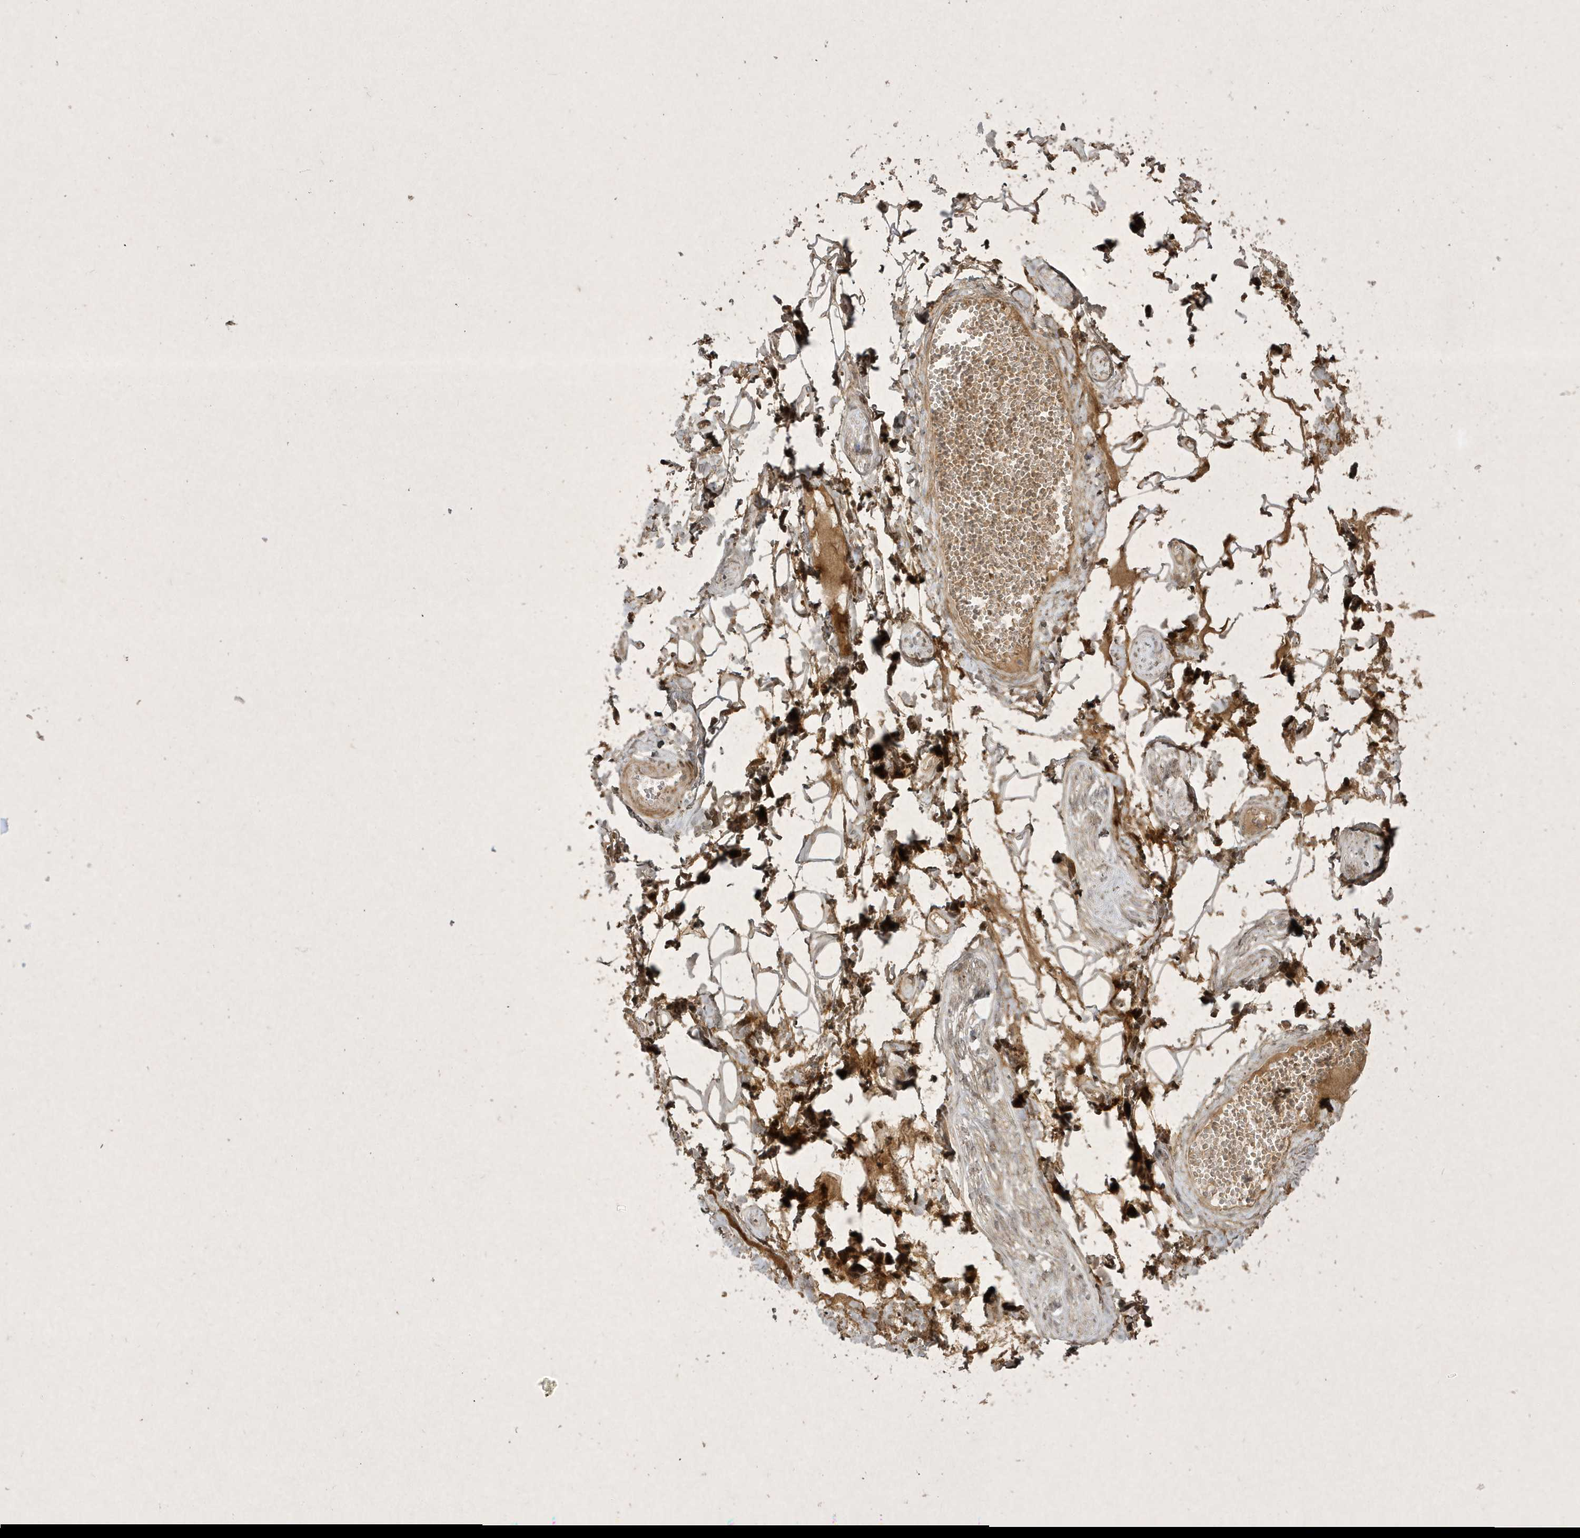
{"staining": {"intensity": "moderate", "quantity": "25%-75%", "location": "cytoplasmic/membranous"}, "tissue": "adipose tissue", "cell_type": "Adipocytes", "image_type": "normal", "snomed": [{"axis": "morphology", "description": "Normal tissue, NOS"}, {"axis": "morphology", "description": "Inflammation, NOS"}, {"axis": "topography", "description": "Salivary gland"}, {"axis": "topography", "description": "Peripheral nerve tissue"}], "caption": "The histopathology image shows staining of normal adipose tissue, revealing moderate cytoplasmic/membranous protein staining (brown color) within adipocytes.", "gene": "FAM83C", "patient": {"sex": "female", "age": 75}}